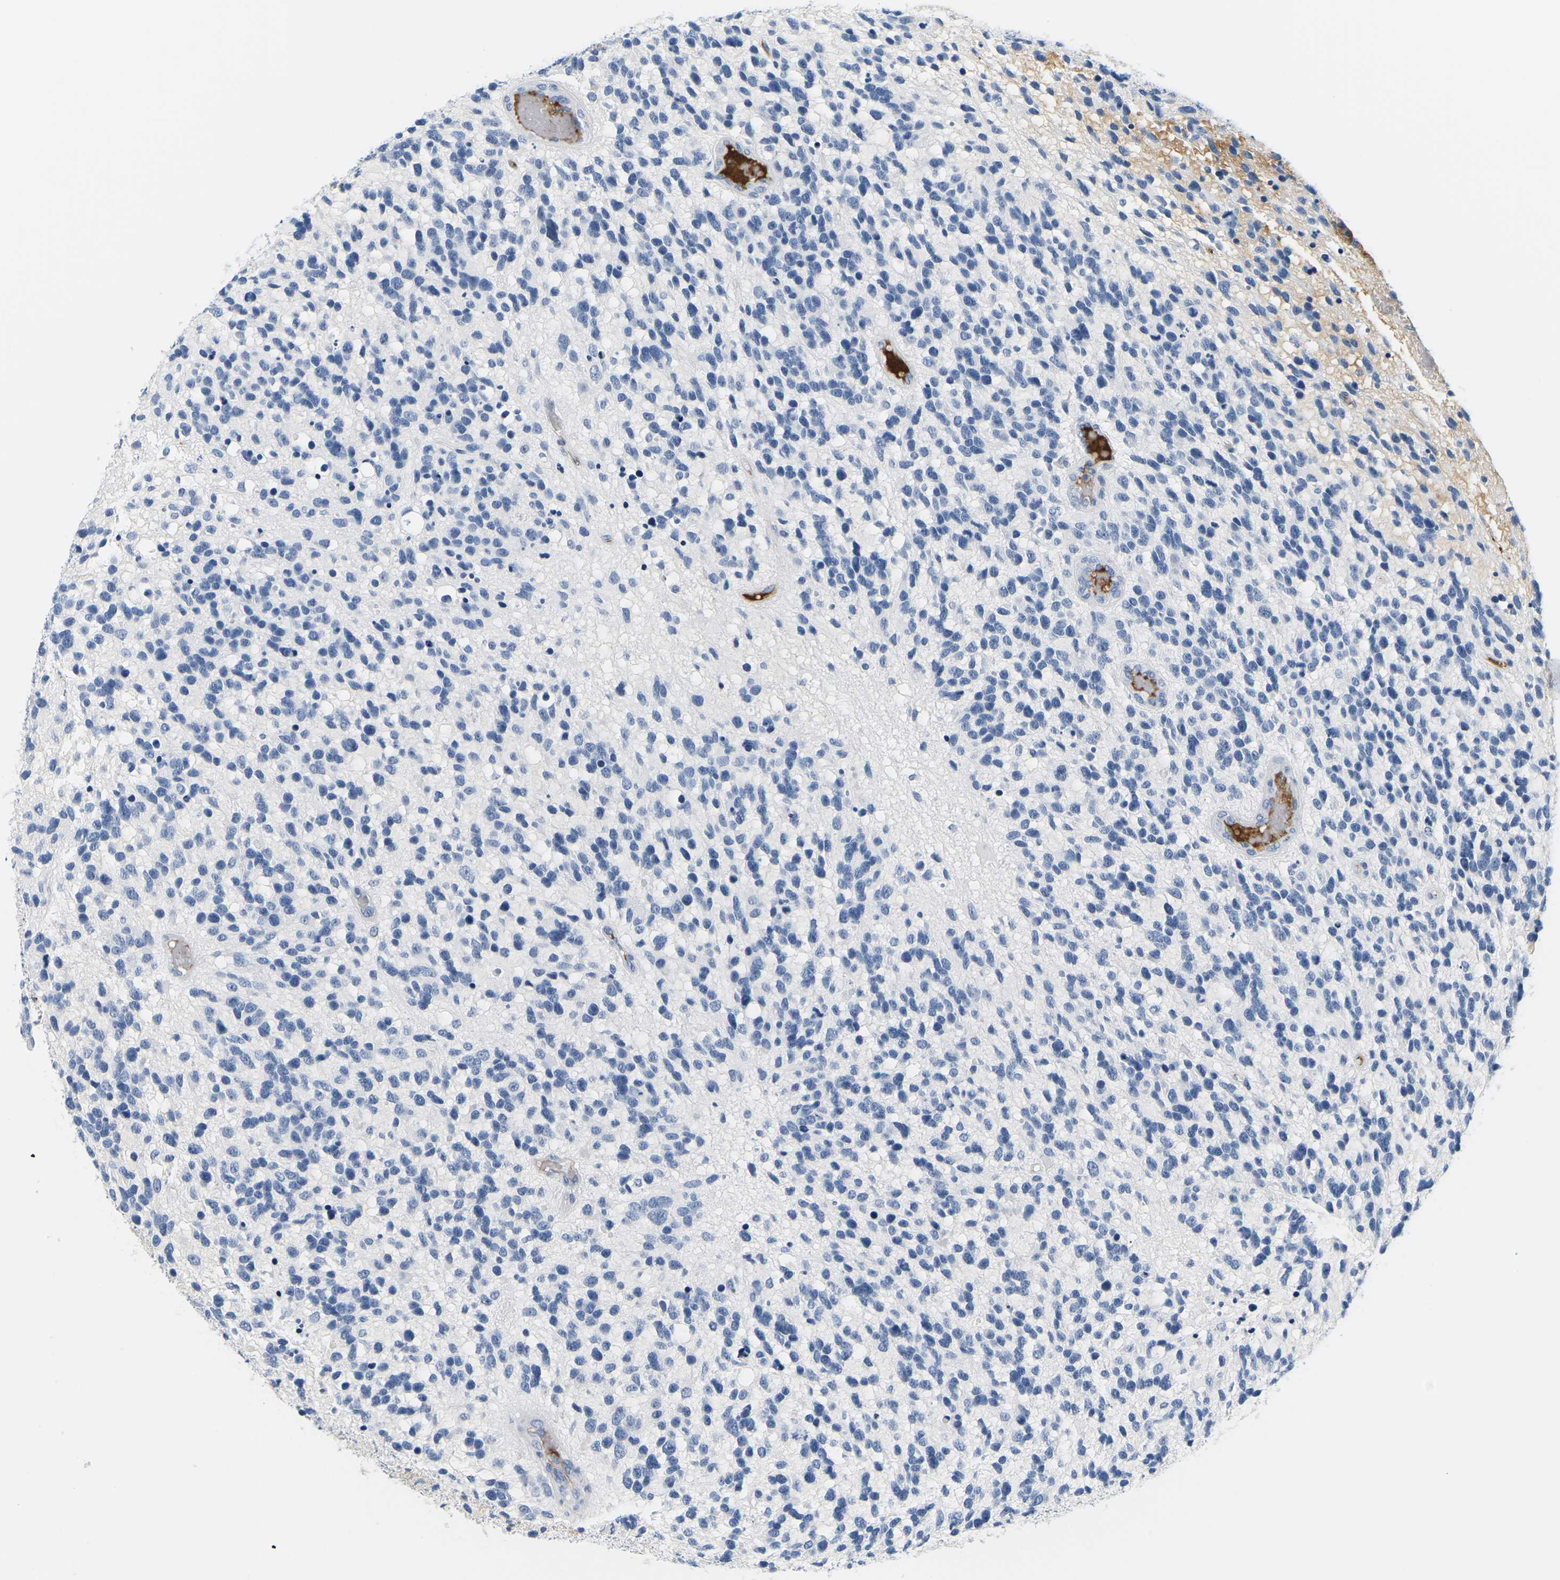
{"staining": {"intensity": "negative", "quantity": "none", "location": "none"}, "tissue": "glioma", "cell_type": "Tumor cells", "image_type": "cancer", "snomed": [{"axis": "morphology", "description": "Glioma, malignant, High grade"}, {"axis": "topography", "description": "Brain"}], "caption": "Malignant glioma (high-grade) was stained to show a protein in brown. There is no significant staining in tumor cells.", "gene": "APOB", "patient": {"sex": "female", "age": 58}}